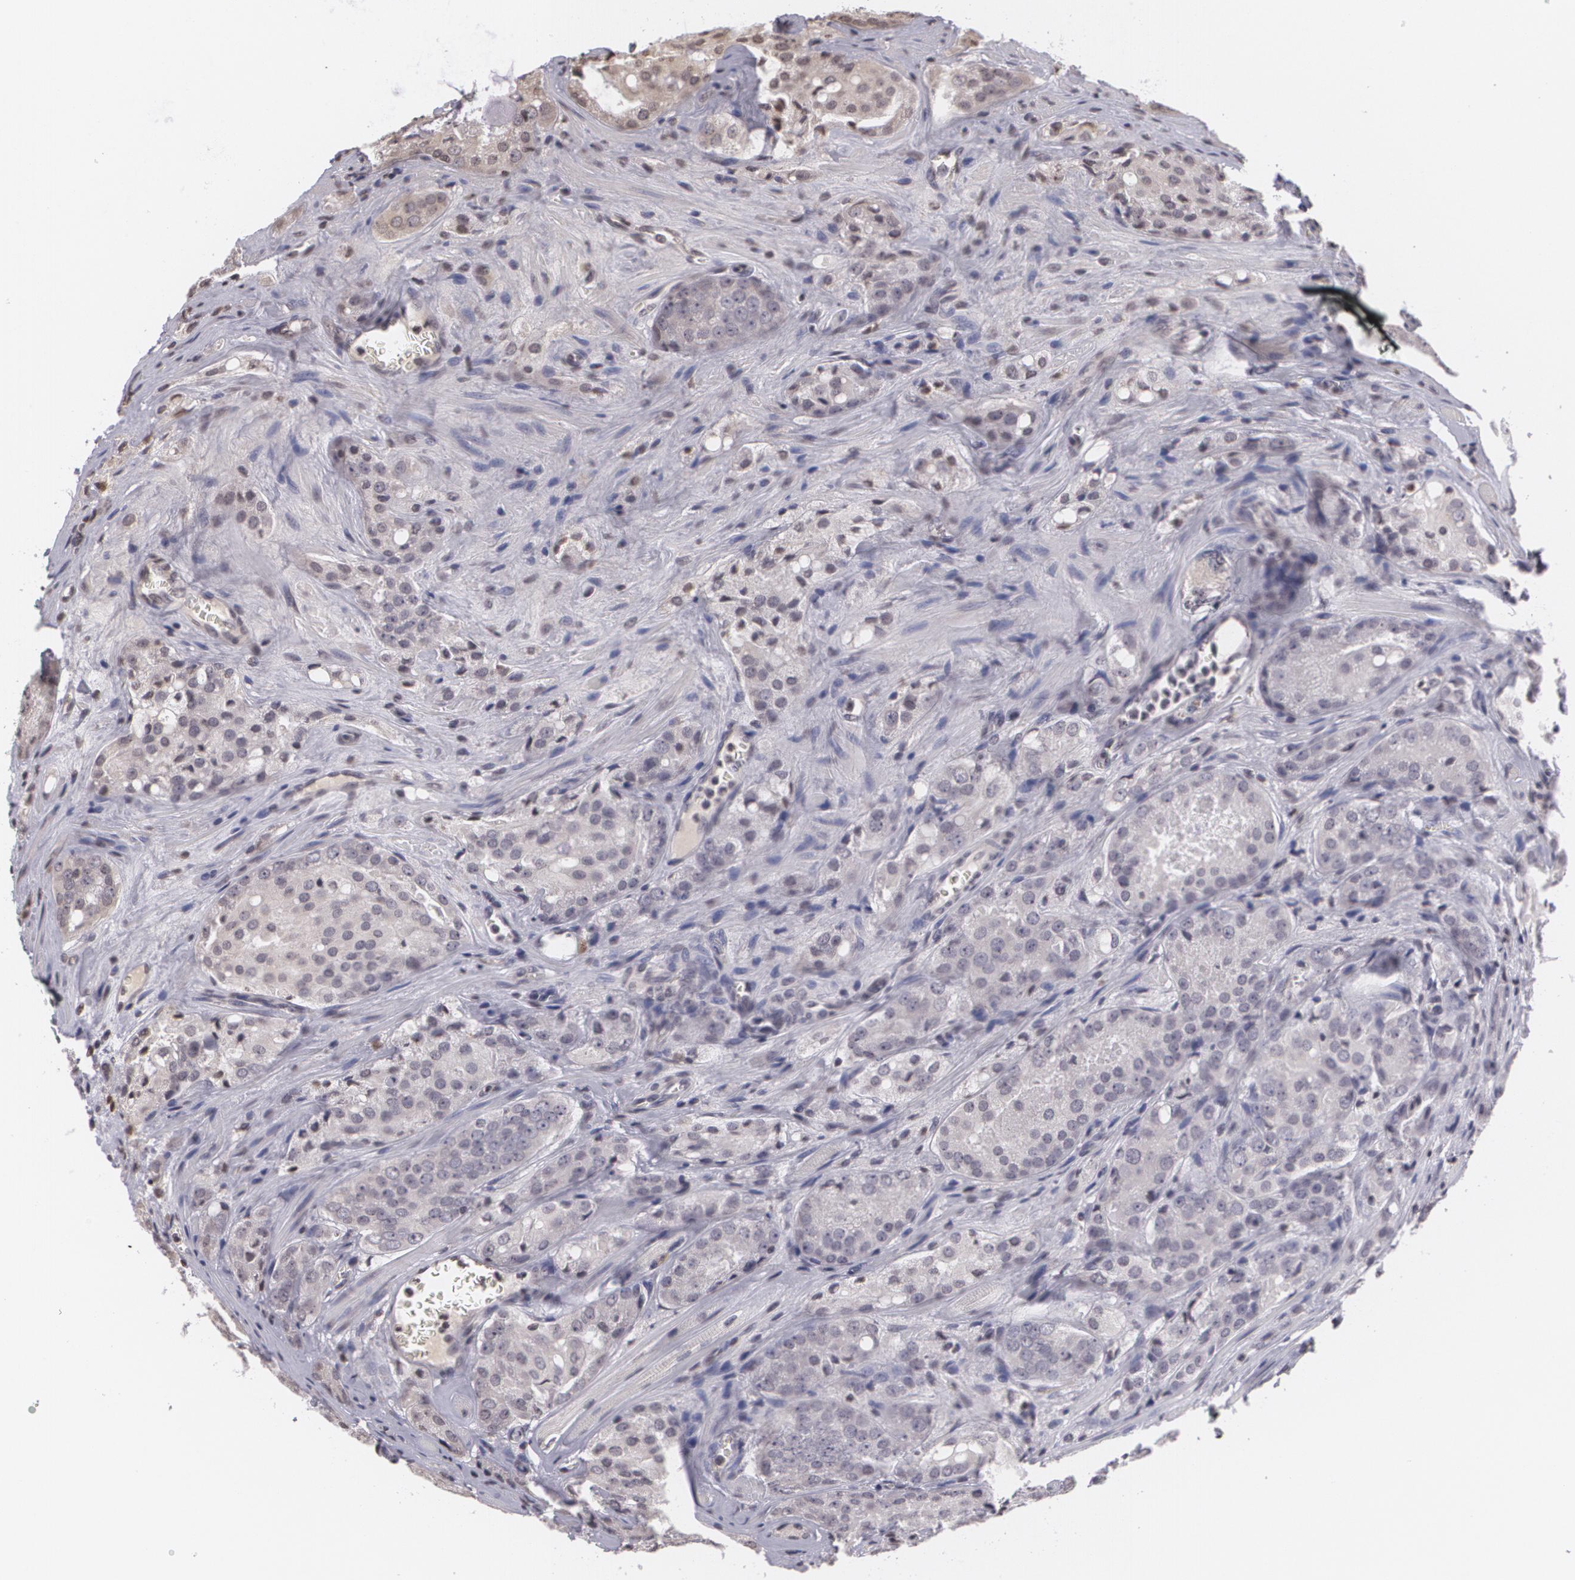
{"staining": {"intensity": "negative", "quantity": "none", "location": "none"}, "tissue": "prostate cancer", "cell_type": "Tumor cells", "image_type": "cancer", "snomed": [{"axis": "morphology", "description": "Adenocarcinoma, Medium grade"}, {"axis": "topography", "description": "Prostate"}], "caption": "There is no significant staining in tumor cells of prostate cancer.", "gene": "MUC1", "patient": {"sex": "male", "age": 60}}